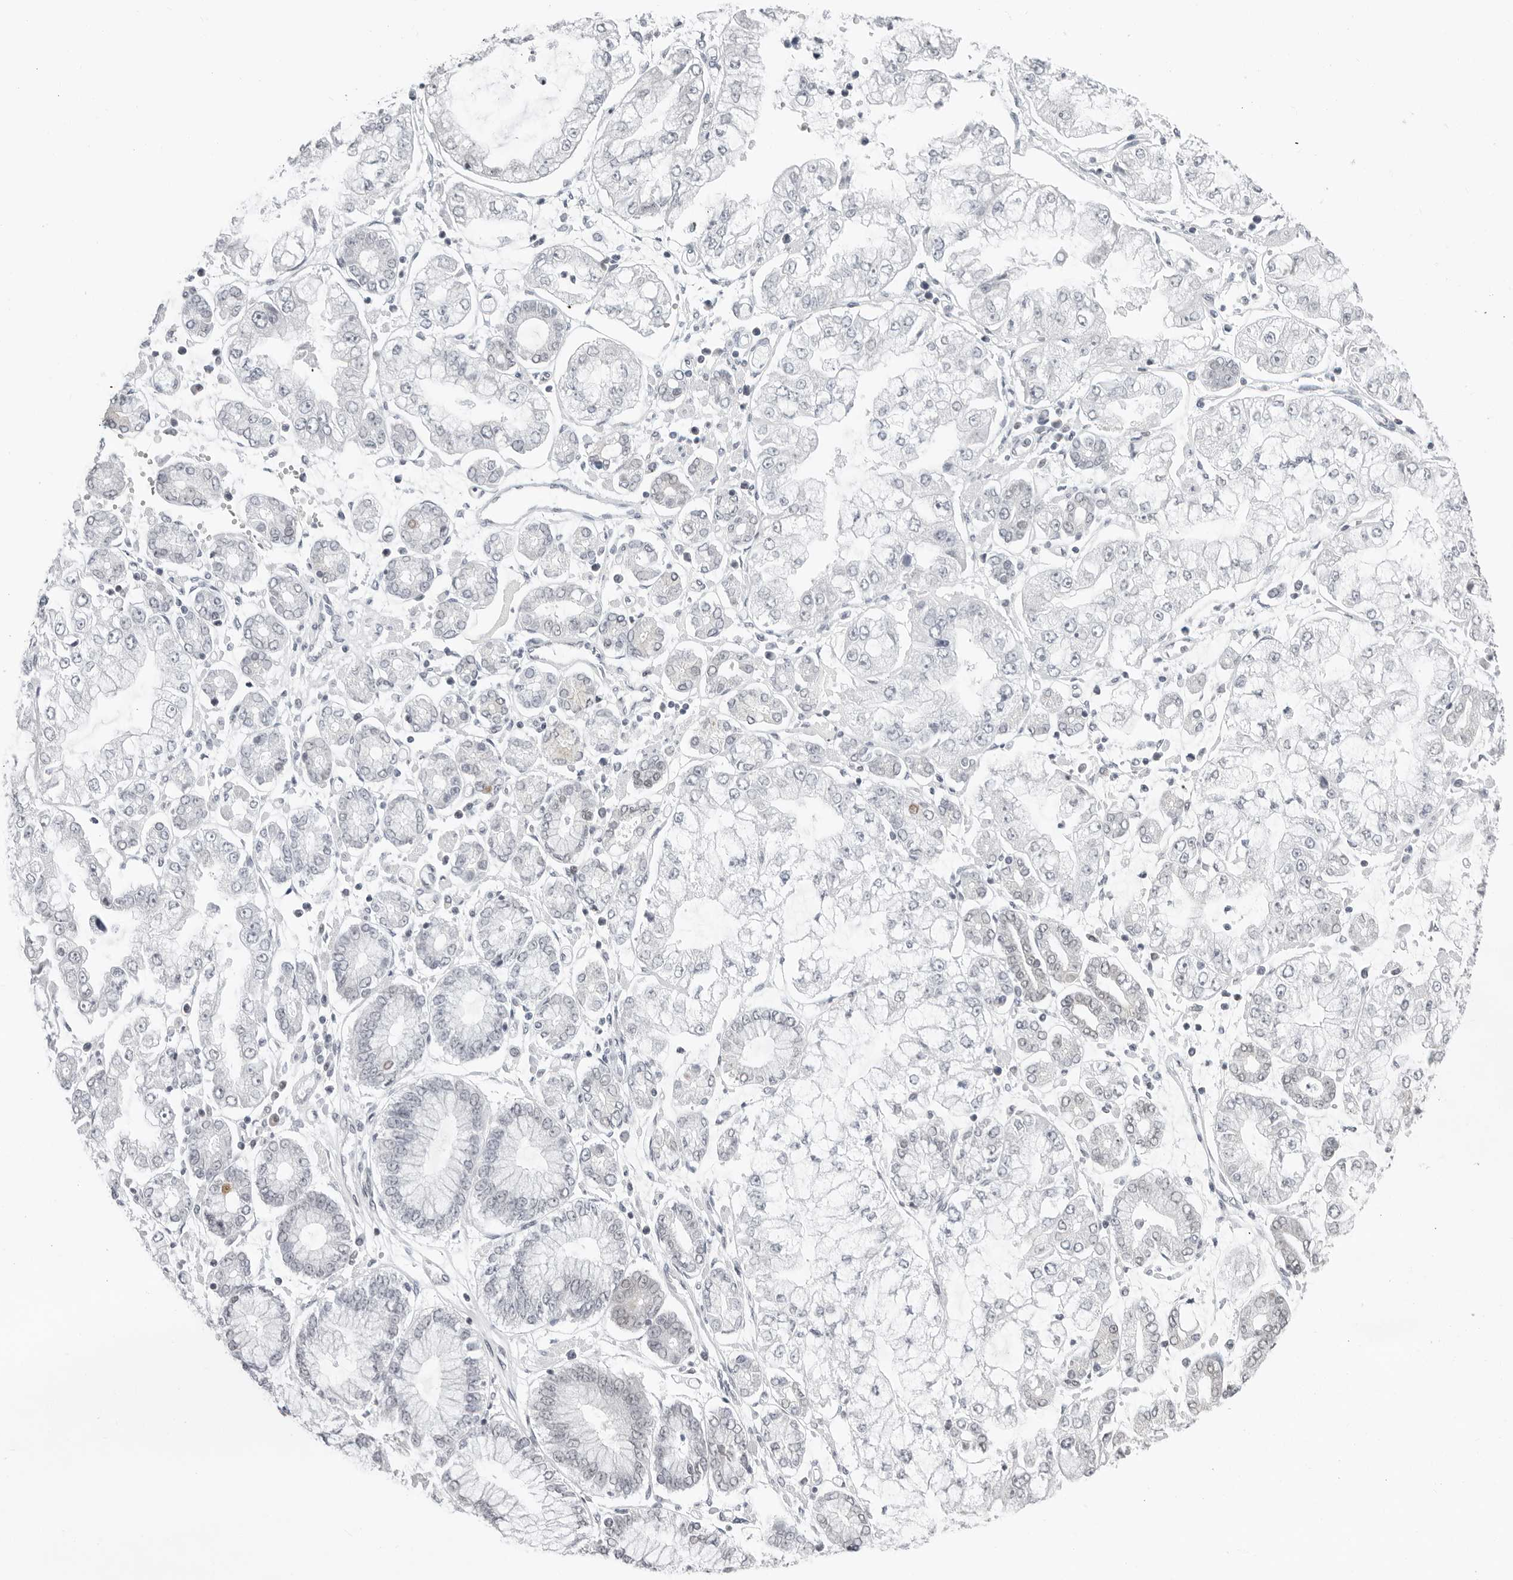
{"staining": {"intensity": "negative", "quantity": "none", "location": "none"}, "tissue": "stomach cancer", "cell_type": "Tumor cells", "image_type": "cancer", "snomed": [{"axis": "morphology", "description": "Adenocarcinoma, NOS"}, {"axis": "topography", "description": "Stomach"}], "caption": "Protein analysis of stomach adenocarcinoma displays no significant expression in tumor cells. (Stains: DAB immunohistochemistry with hematoxylin counter stain, Microscopy: brightfield microscopy at high magnification).", "gene": "FLG2", "patient": {"sex": "male", "age": 76}}